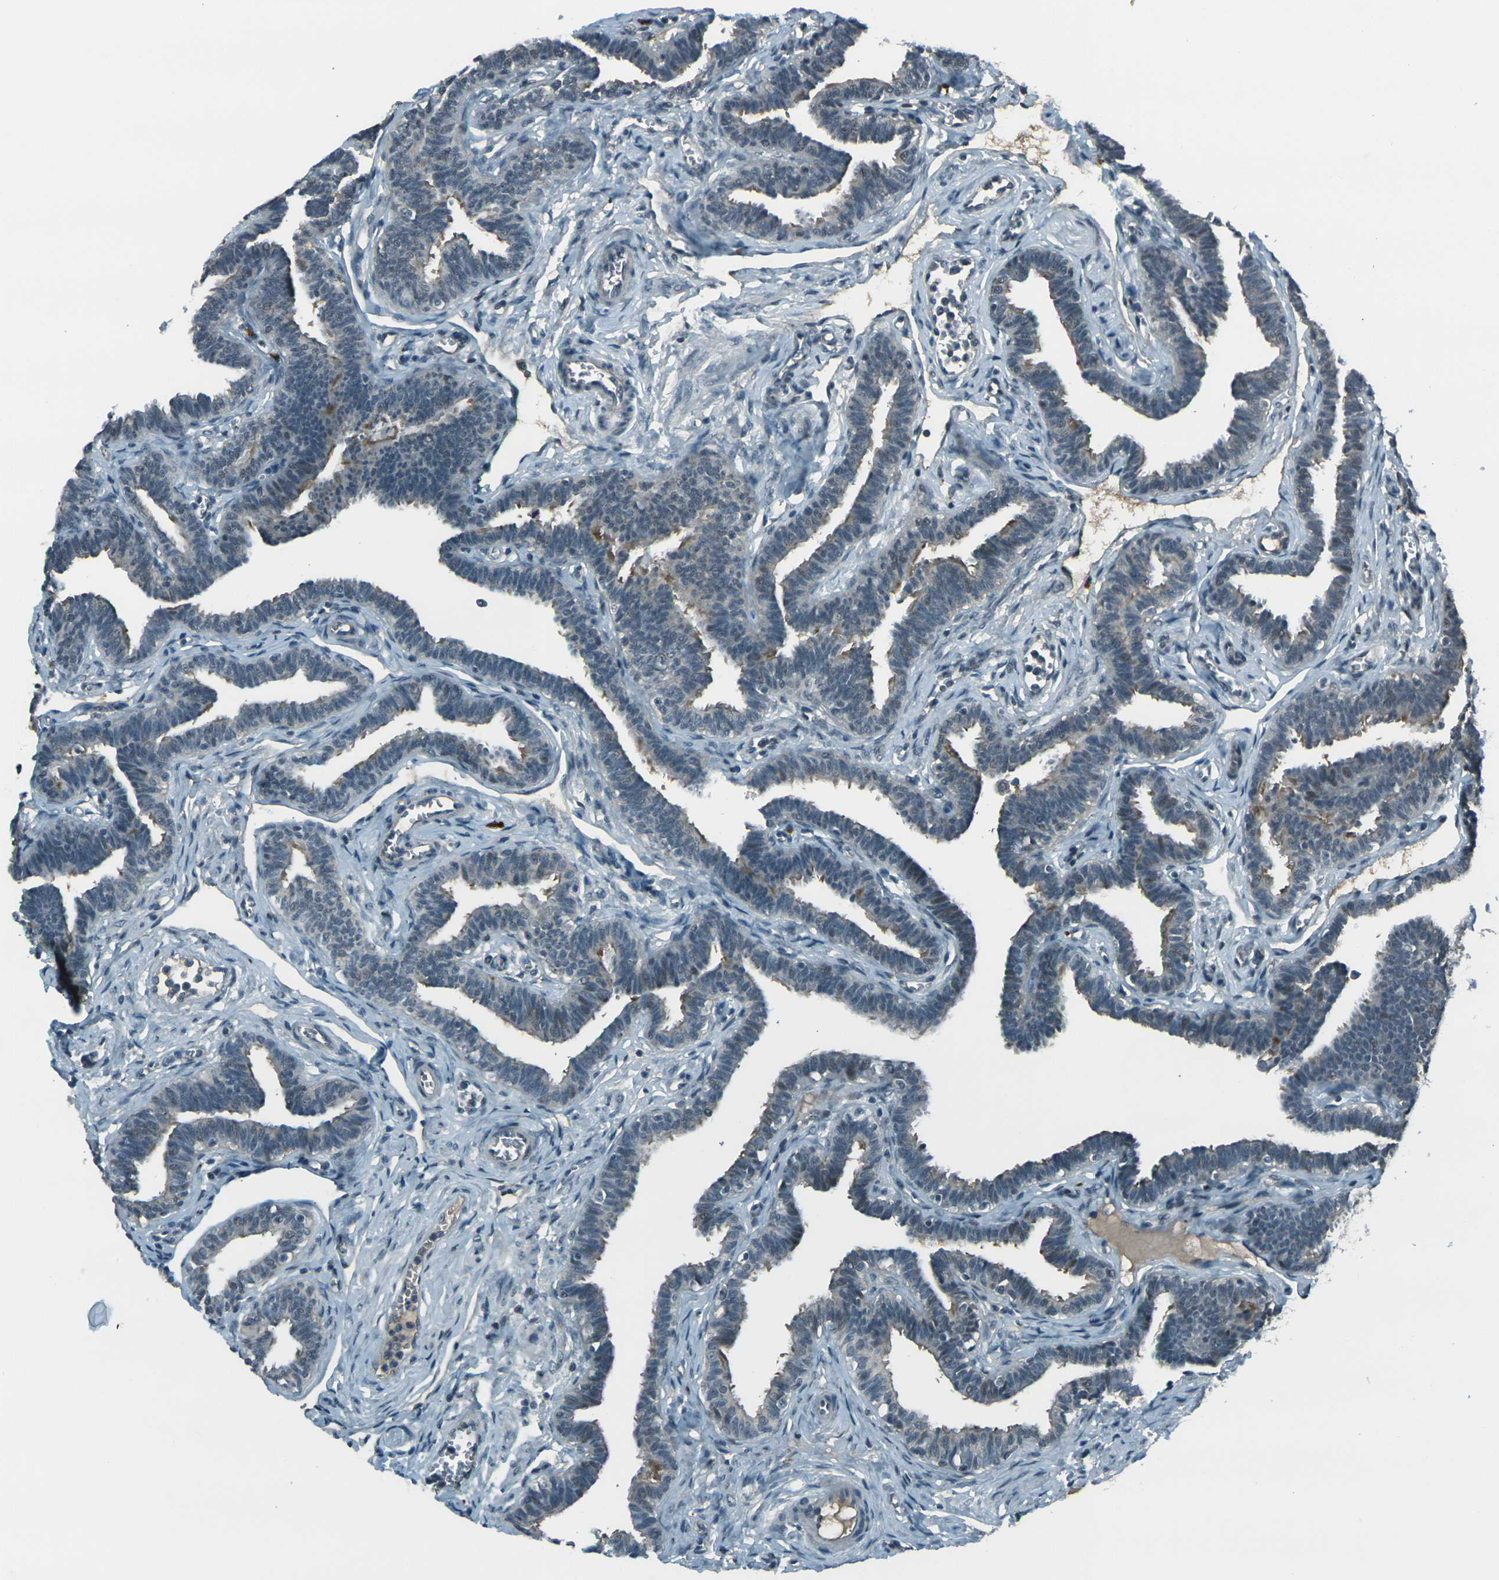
{"staining": {"intensity": "moderate", "quantity": "25%-75%", "location": "cytoplasmic/membranous,nuclear"}, "tissue": "fallopian tube", "cell_type": "Glandular cells", "image_type": "normal", "snomed": [{"axis": "morphology", "description": "Normal tissue, NOS"}, {"axis": "topography", "description": "Fallopian tube"}, {"axis": "topography", "description": "Ovary"}], "caption": "Moderate cytoplasmic/membranous,nuclear staining for a protein is identified in about 25%-75% of glandular cells of benign fallopian tube using immunohistochemistry.", "gene": "GPR19", "patient": {"sex": "female", "age": 23}}